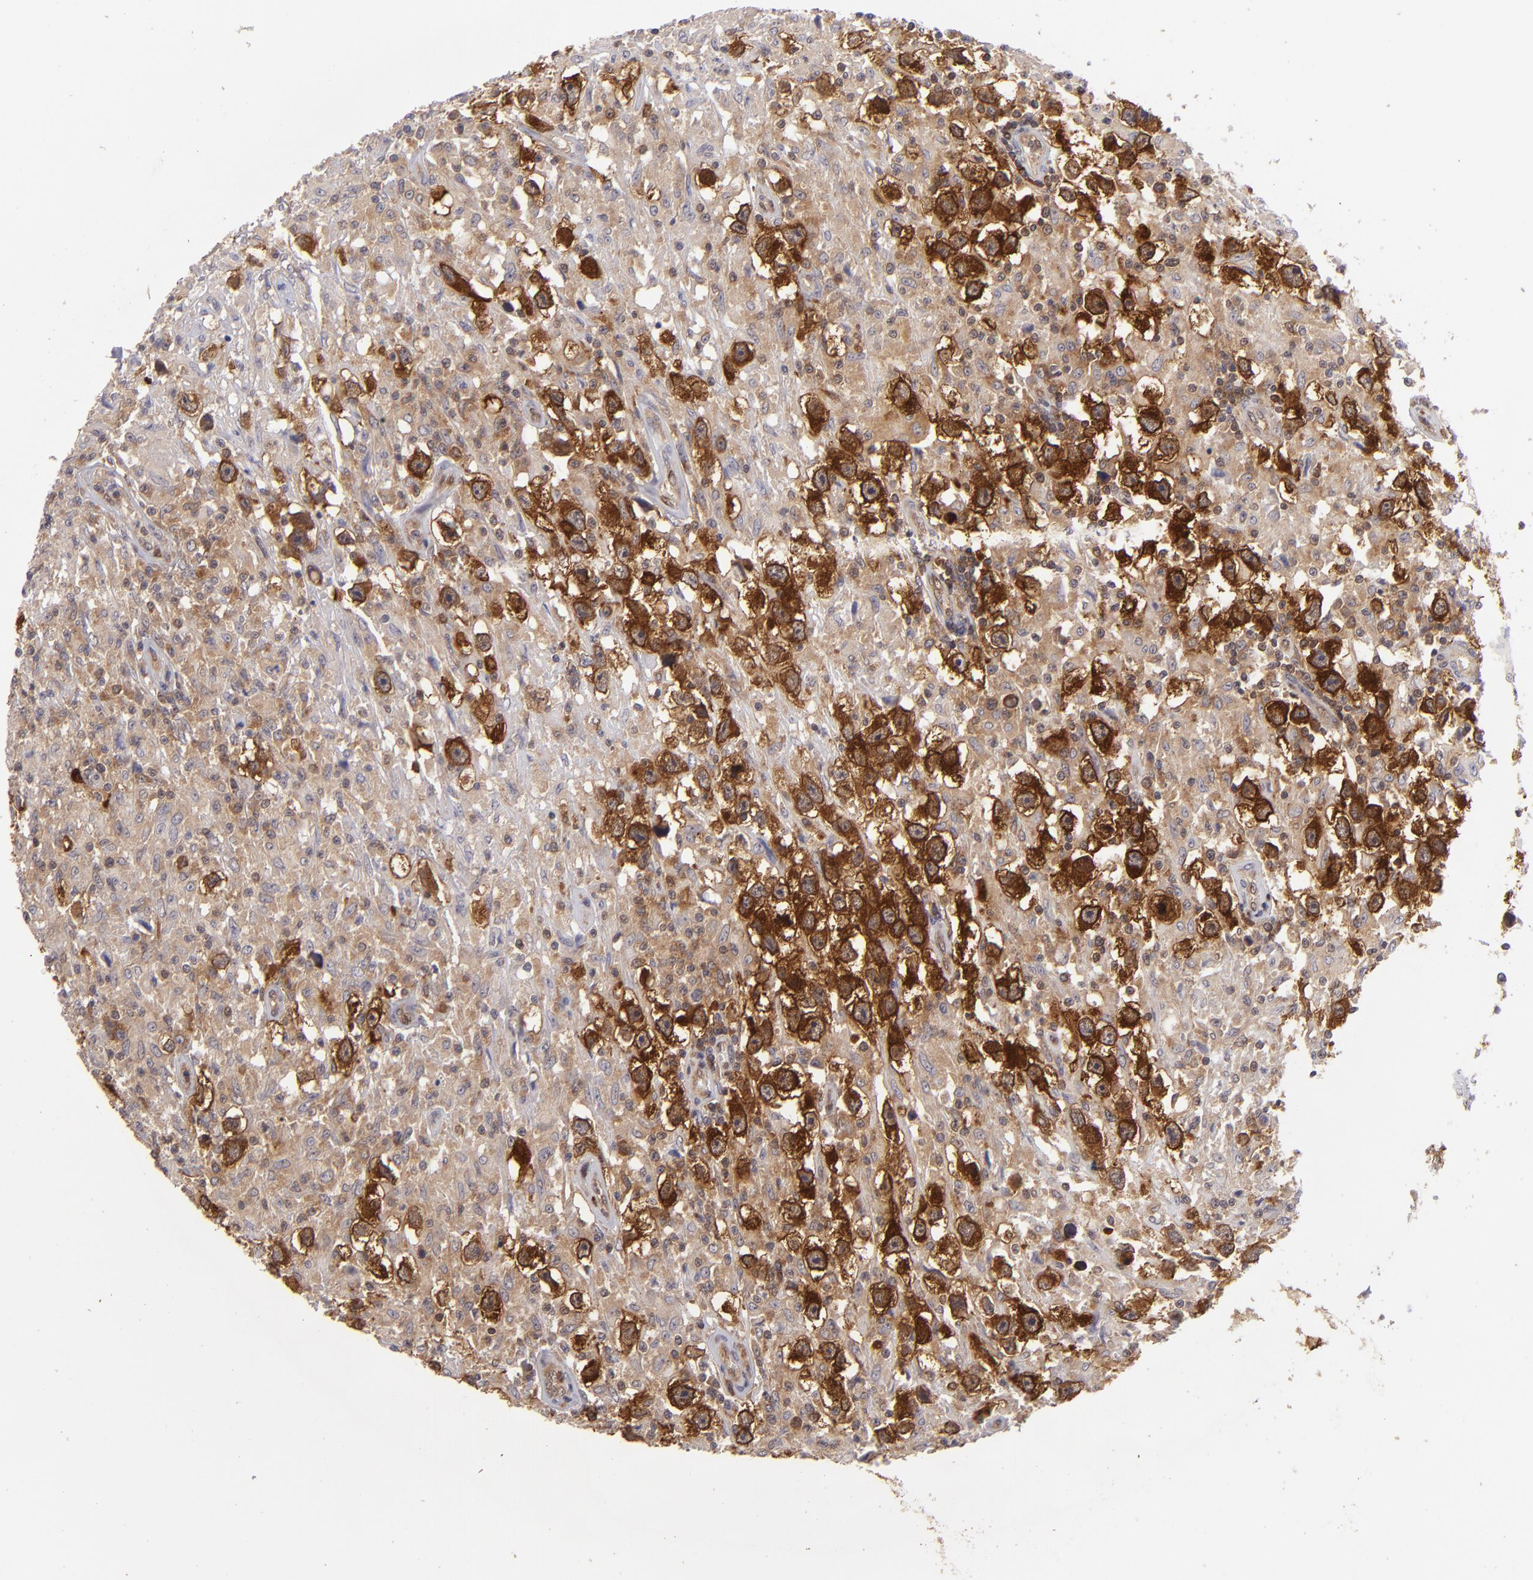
{"staining": {"intensity": "strong", "quantity": ">75%", "location": "cytoplasmic/membranous"}, "tissue": "testis cancer", "cell_type": "Tumor cells", "image_type": "cancer", "snomed": [{"axis": "morphology", "description": "Seminoma, NOS"}, {"axis": "topography", "description": "Testis"}], "caption": "Testis seminoma stained with IHC reveals strong cytoplasmic/membranous staining in approximately >75% of tumor cells. The staining was performed using DAB, with brown indicating positive protein expression. Nuclei are stained blue with hematoxylin.", "gene": "PTPN13", "patient": {"sex": "male", "age": 34}}